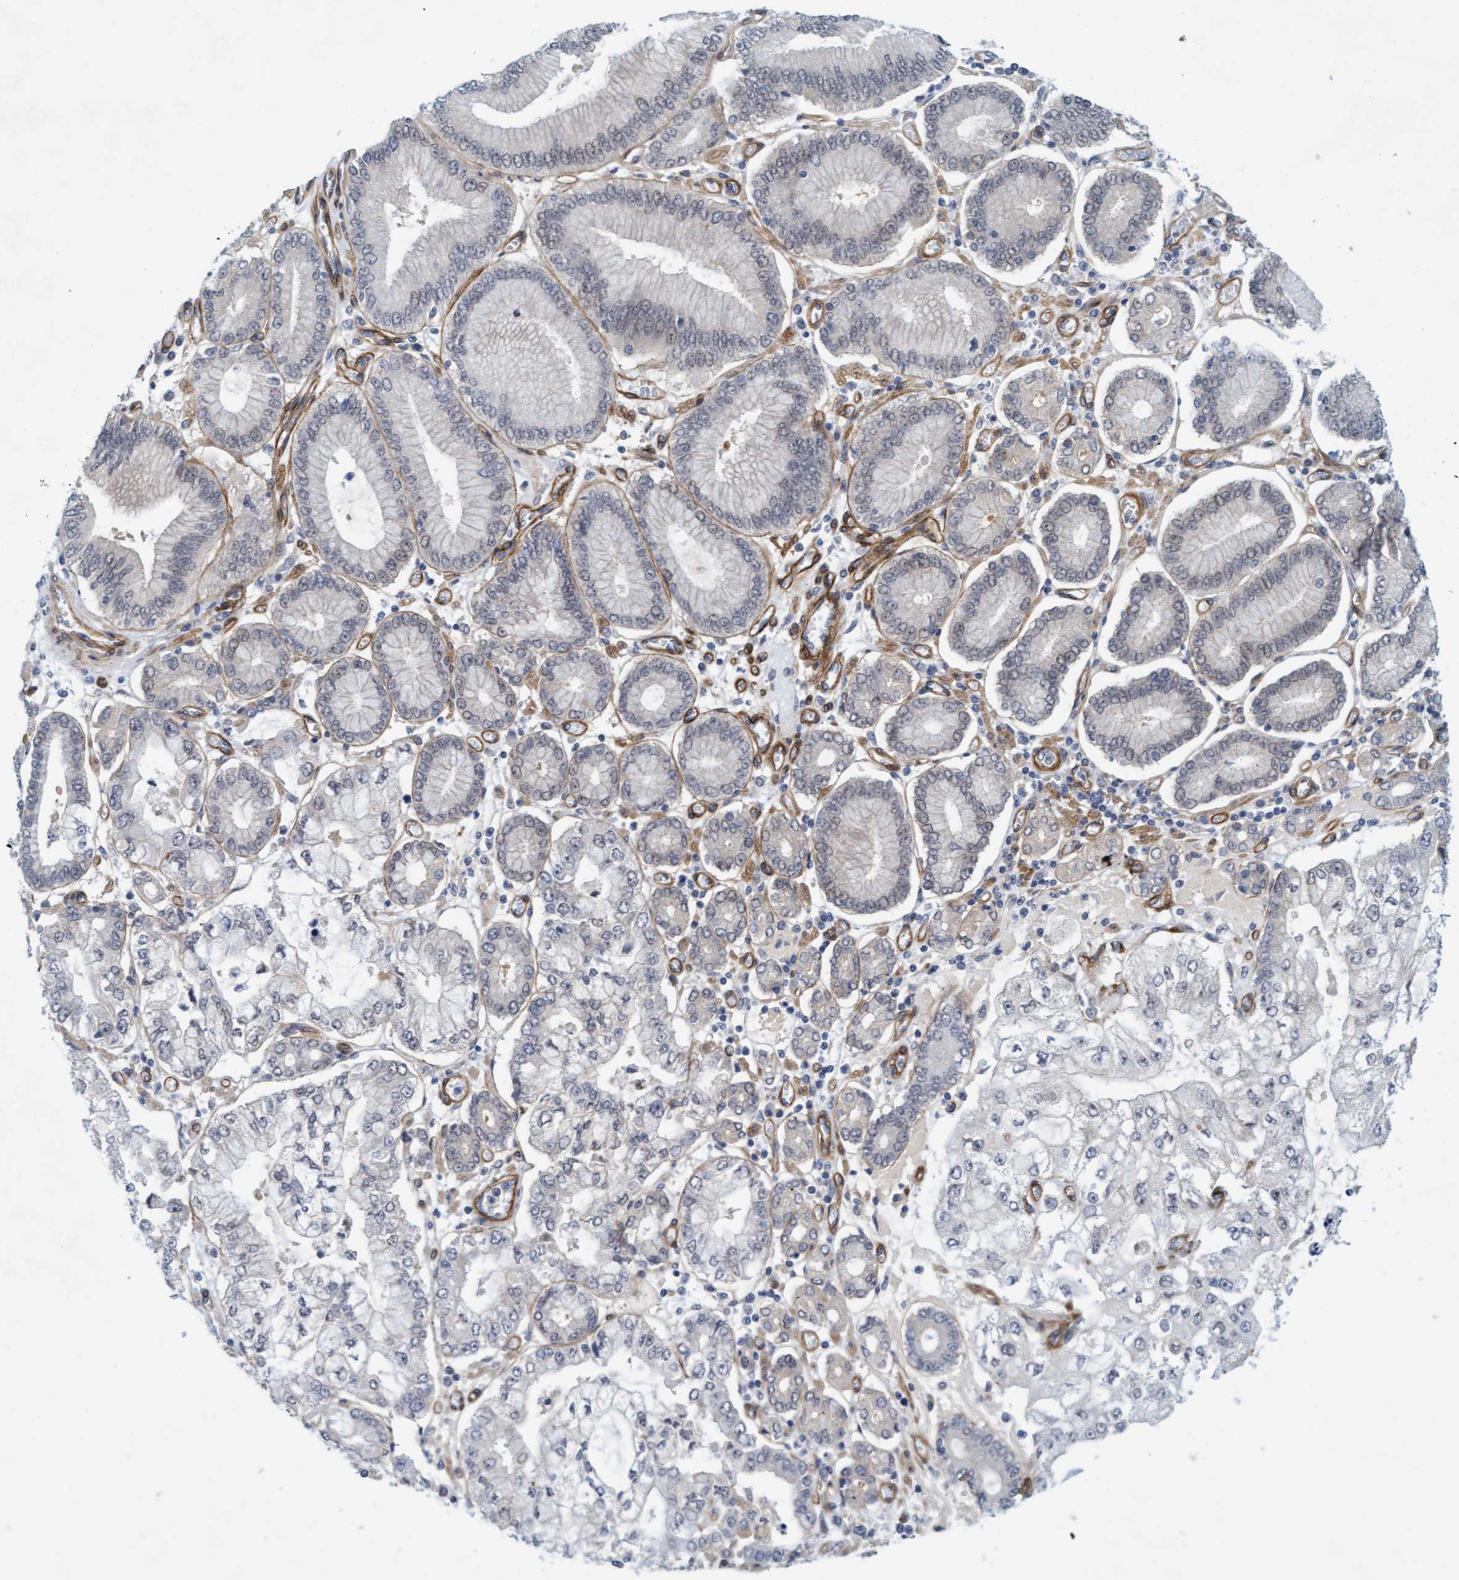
{"staining": {"intensity": "negative", "quantity": "none", "location": "none"}, "tissue": "stomach cancer", "cell_type": "Tumor cells", "image_type": "cancer", "snomed": [{"axis": "morphology", "description": "Adenocarcinoma, NOS"}, {"axis": "topography", "description": "Stomach"}], "caption": "DAB (3,3'-diaminobenzidine) immunohistochemical staining of human stomach adenocarcinoma reveals no significant positivity in tumor cells.", "gene": "TSTD2", "patient": {"sex": "male", "age": 76}}